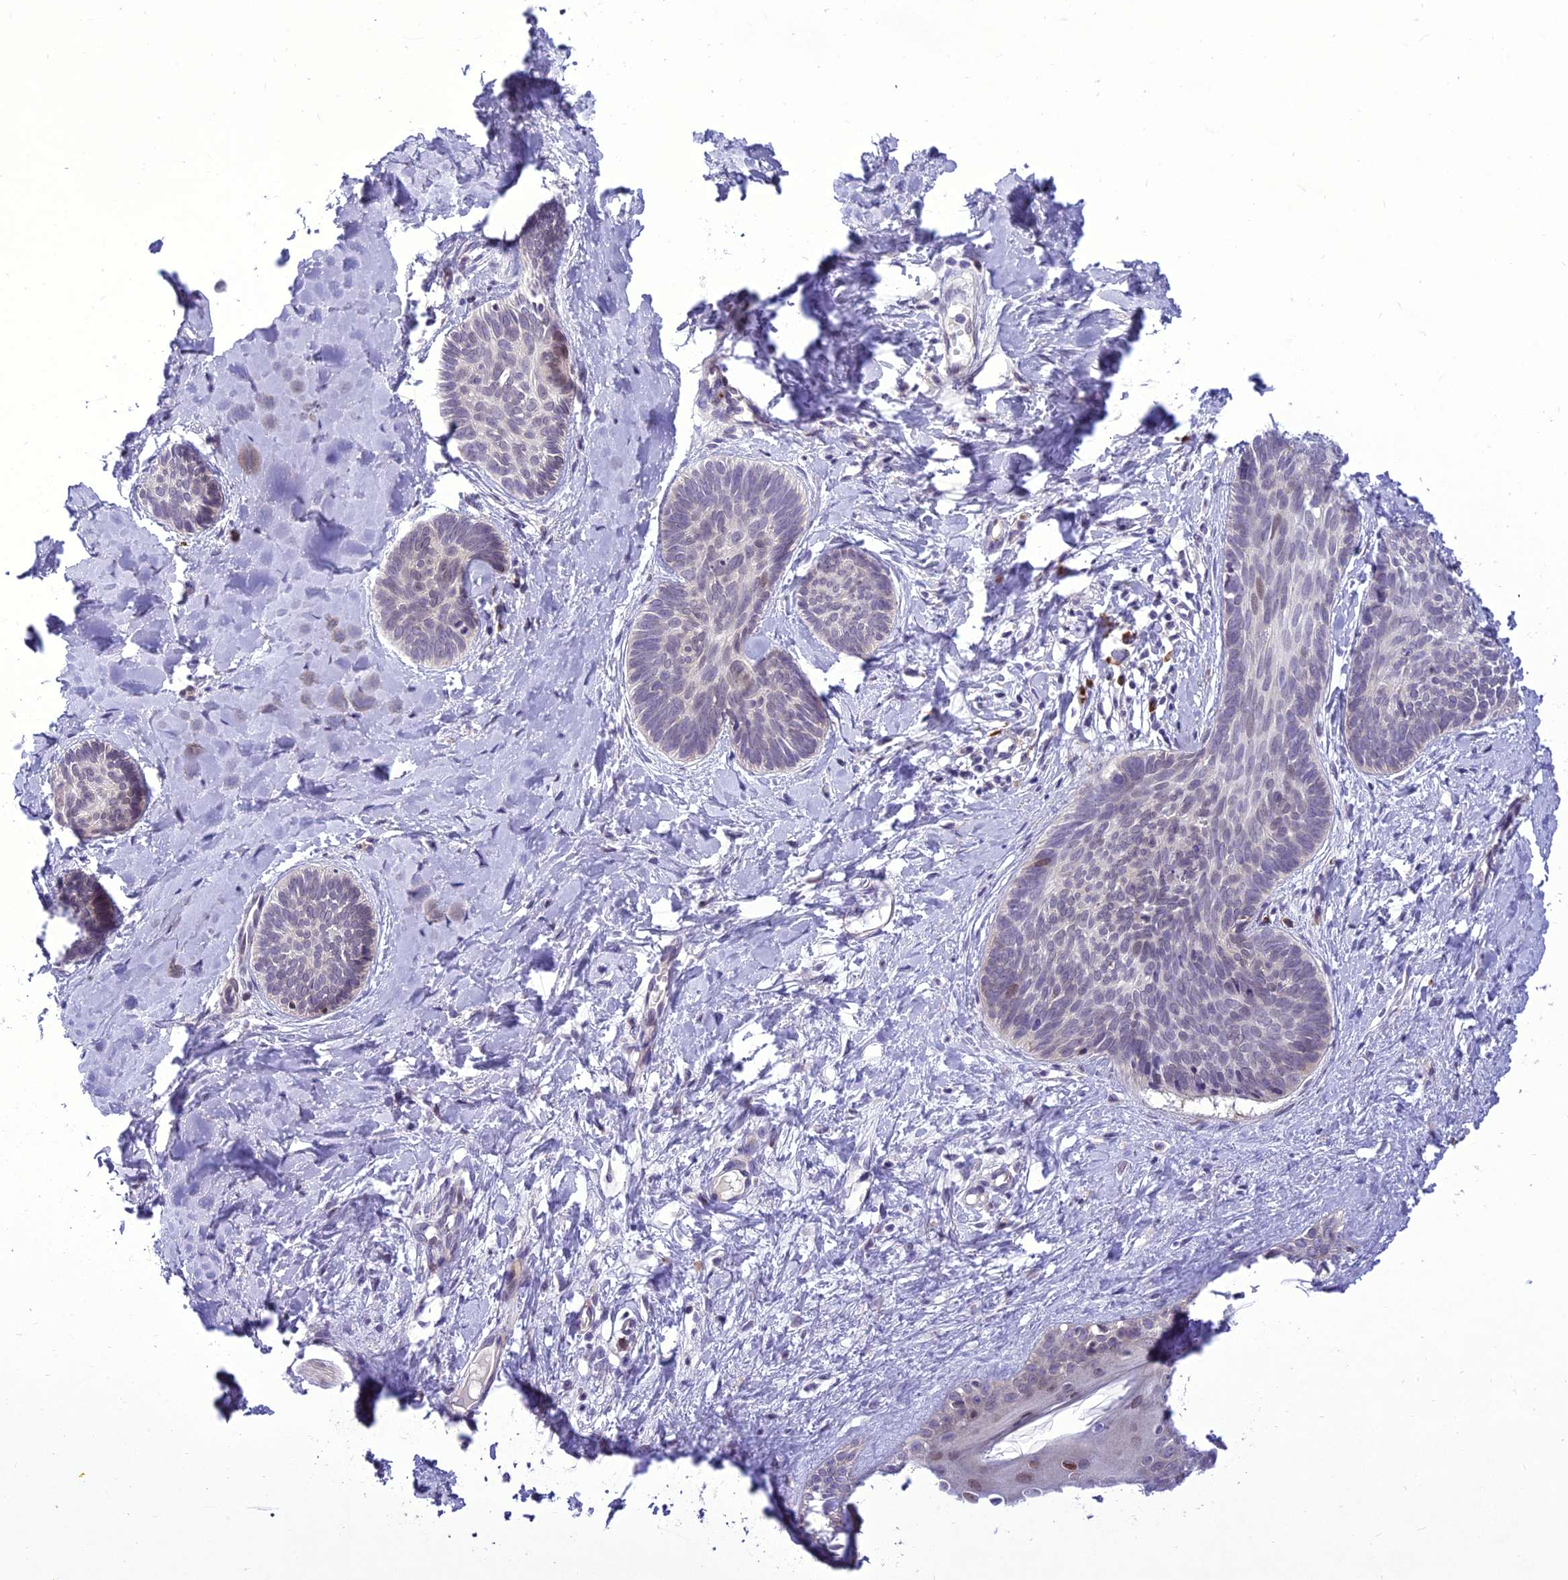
{"staining": {"intensity": "weak", "quantity": "<25%", "location": "nuclear"}, "tissue": "skin cancer", "cell_type": "Tumor cells", "image_type": "cancer", "snomed": [{"axis": "morphology", "description": "Basal cell carcinoma"}, {"axis": "topography", "description": "Skin"}], "caption": "Image shows no significant protein staining in tumor cells of skin cancer (basal cell carcinoma).", "gene": "NEURL2", "patient": {"sex": "female", "age": 81}}